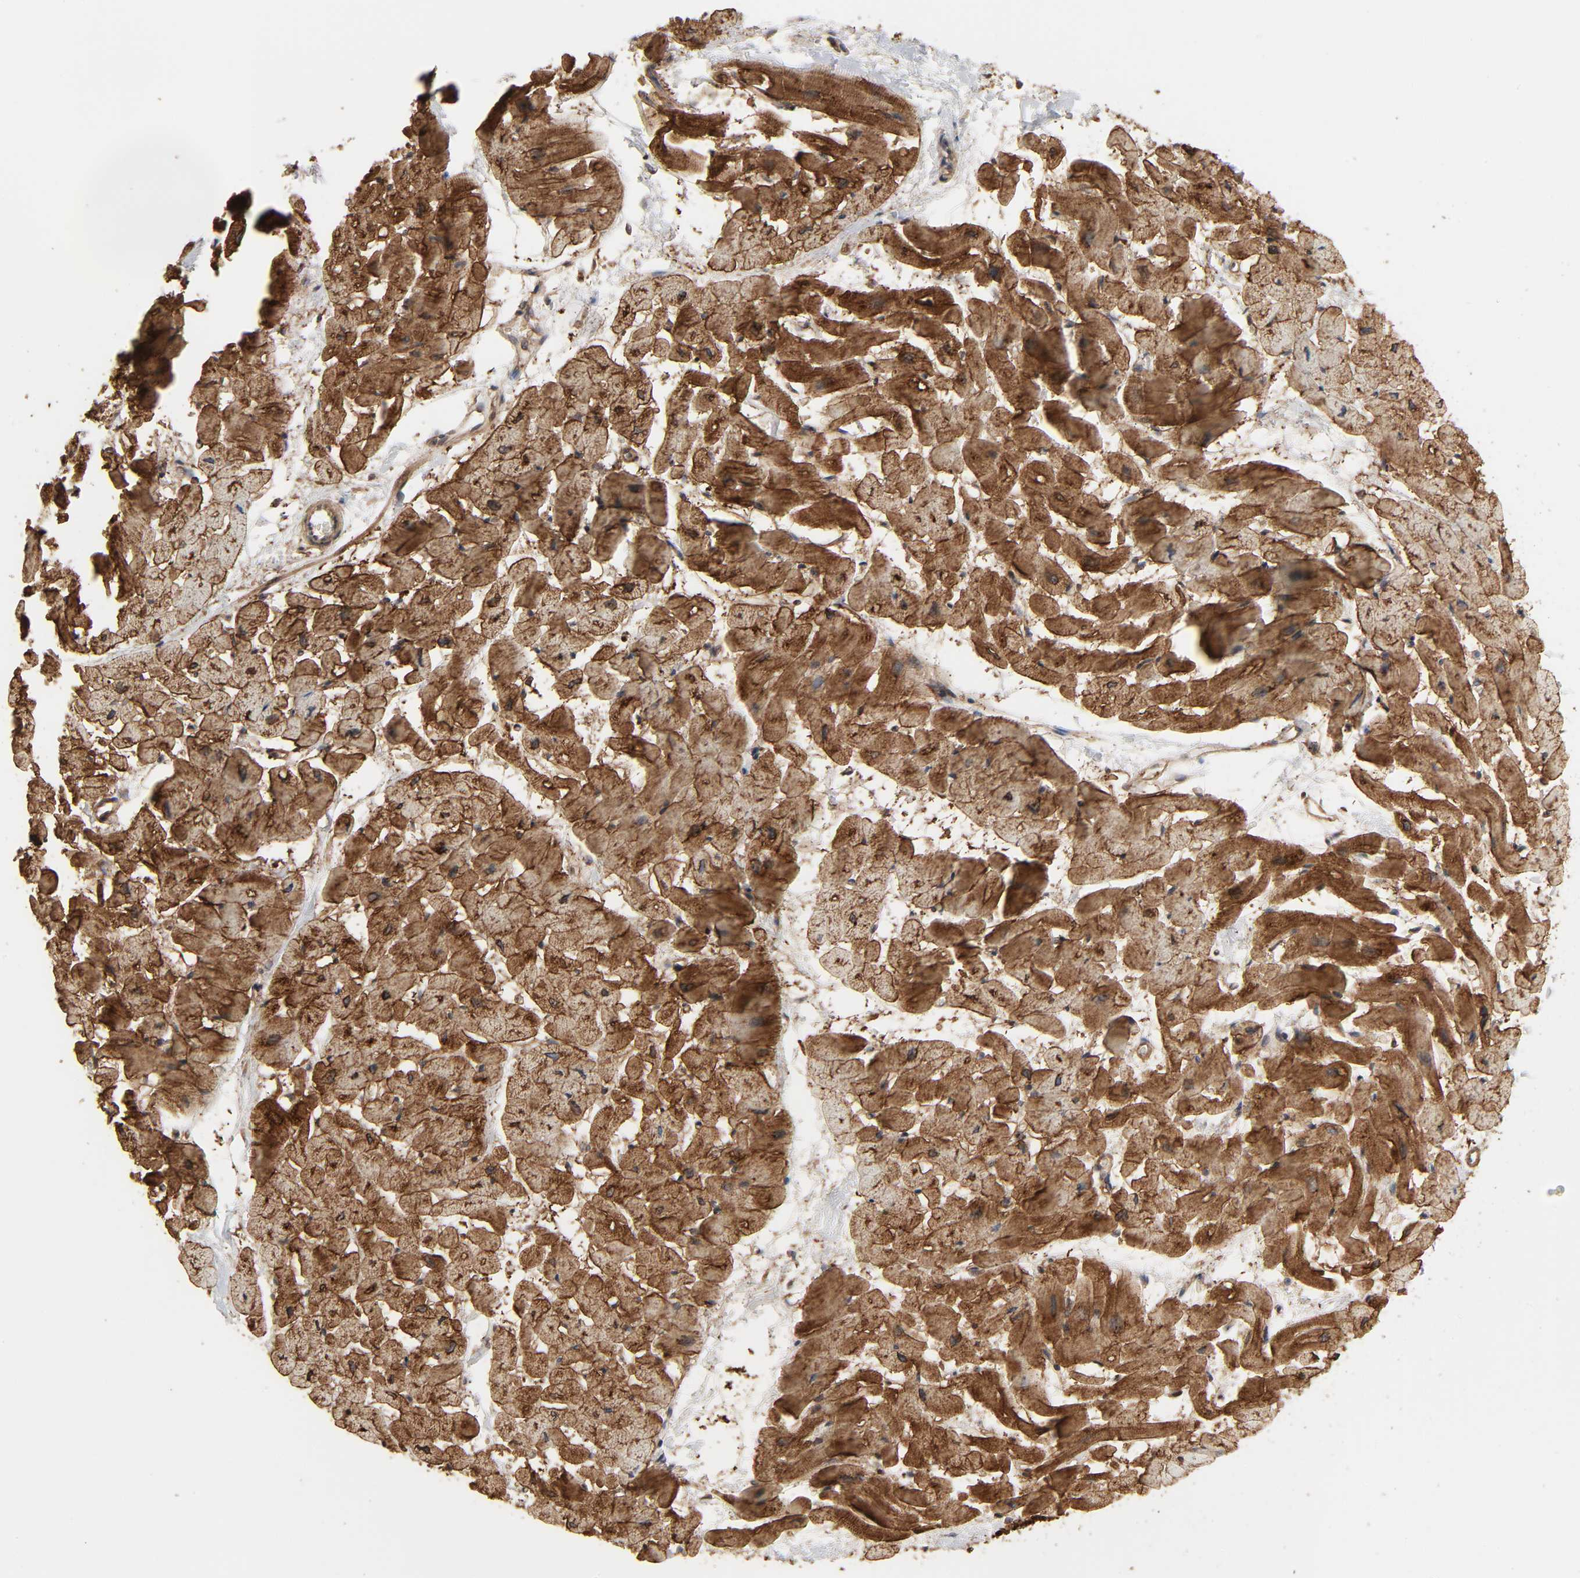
{"staining": {"intensity": "moderate", "quantity": ">75%", "location": "cytoplasmic/membranous,nuclear"}, "tissue": "heart muscle", "cell_type": "Cardiomyocytes", "image_type": "normal", "snomed": [{"axis": "morphology", "description": "Normal tissue, NOS"}, {"axis": "topography", "description": "Heart"}], "caption": "This micrograph shows IHC staining of normal heart muscle, with medium moderate cytoplasmic/membranous,nuclear expression in approximately >75% of cardiomyocytes.", "gene": "NDRG2", "patient": {"sex": "male", "age": 45}}